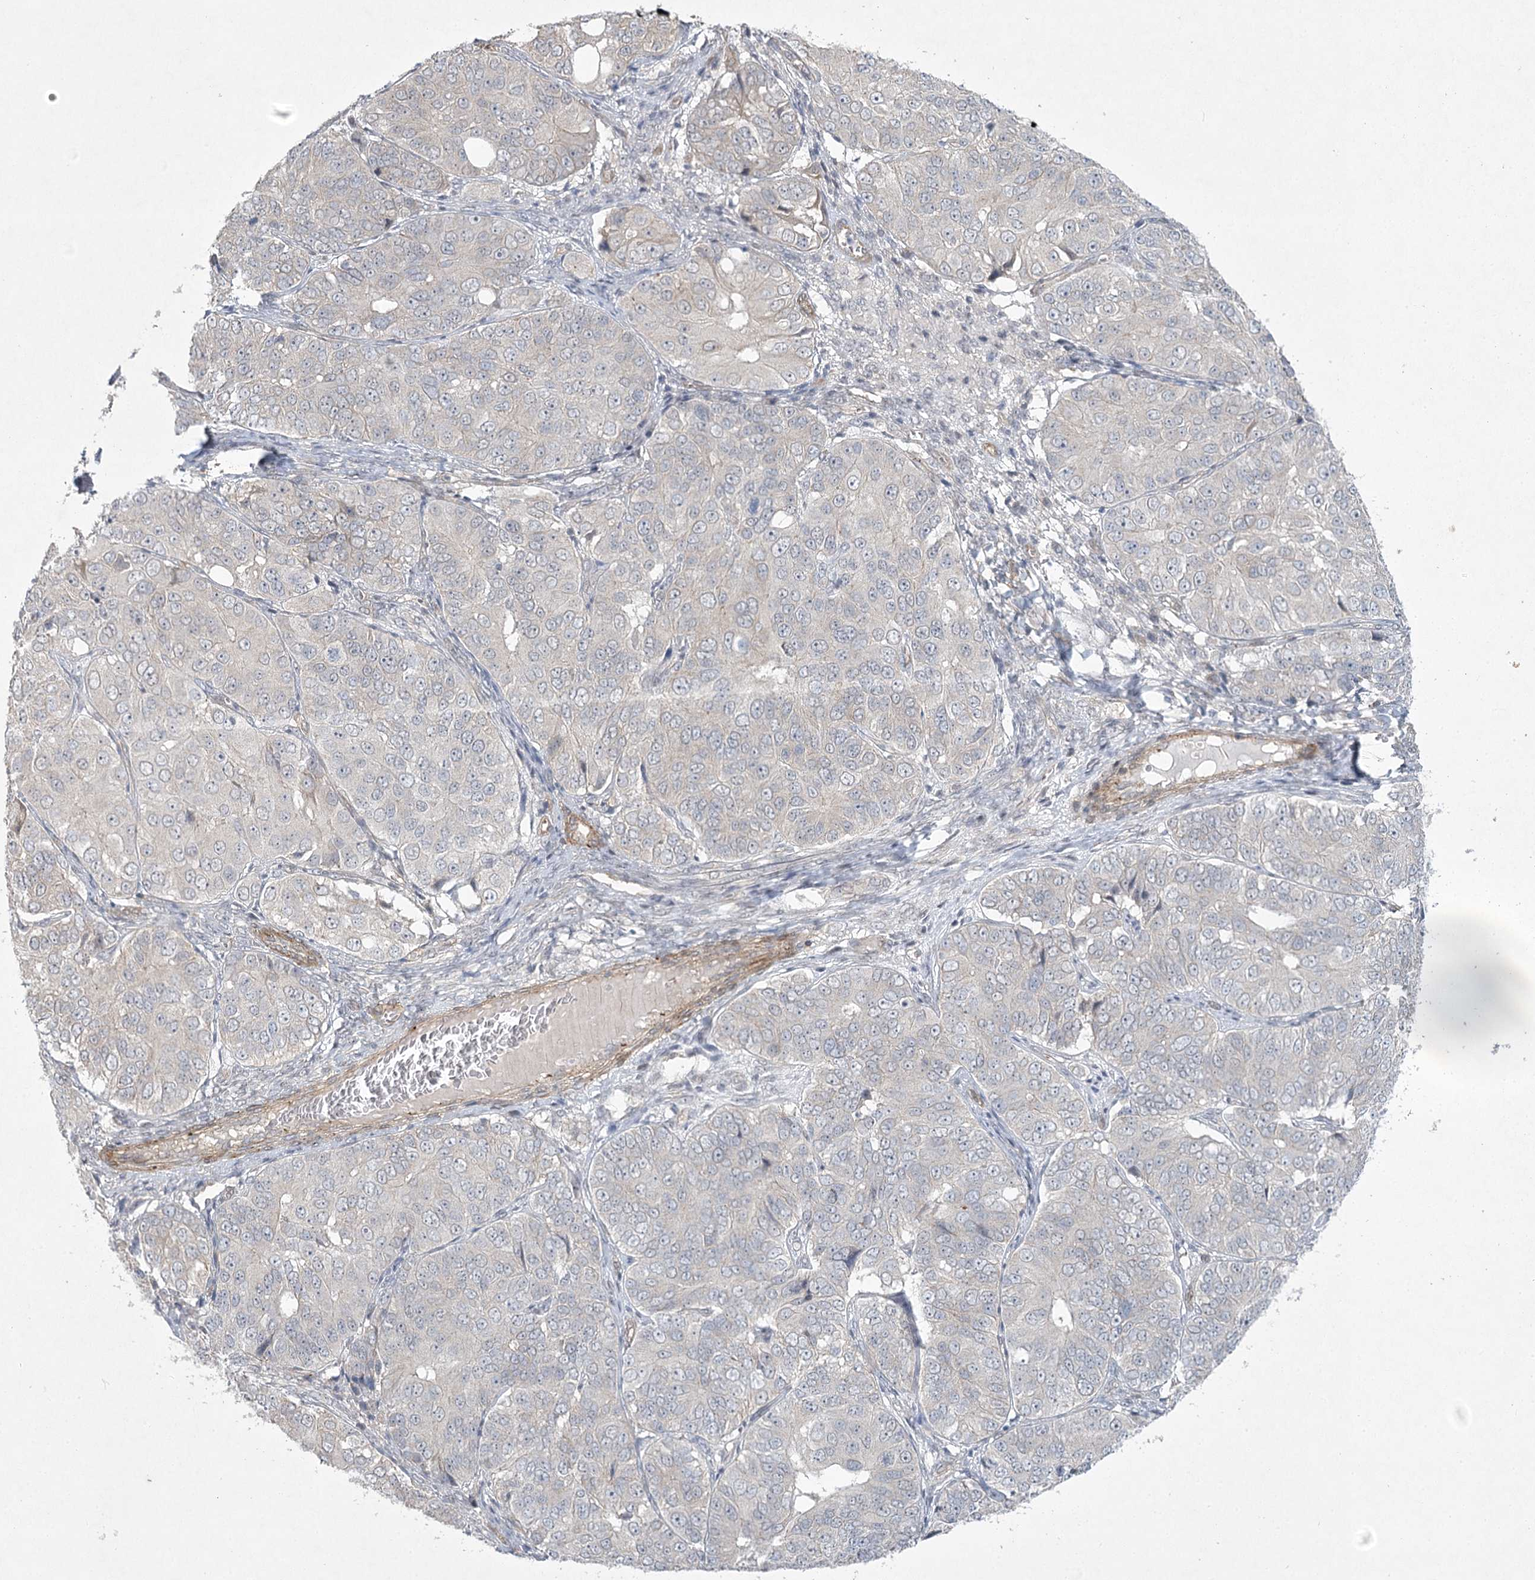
{"staining": {"intensity": "negative", "quantity": "none", "location": "none"}, "tissue": "ovarian cancer", "cell_type": "Tumor cells", "image_type": "cancer", "snomed": [{"axis": "morphology", "description": "Carcinoma, endometroid"}, {"axis": "topography", "description": "Ovary"}], "caption": "Ovarian endometroid carcinoma was stained to show a protein in brown. There is no significant positivity in tumor cells.", "gene": "AMTN", "patient": {"sex": "female", "age": 51}}